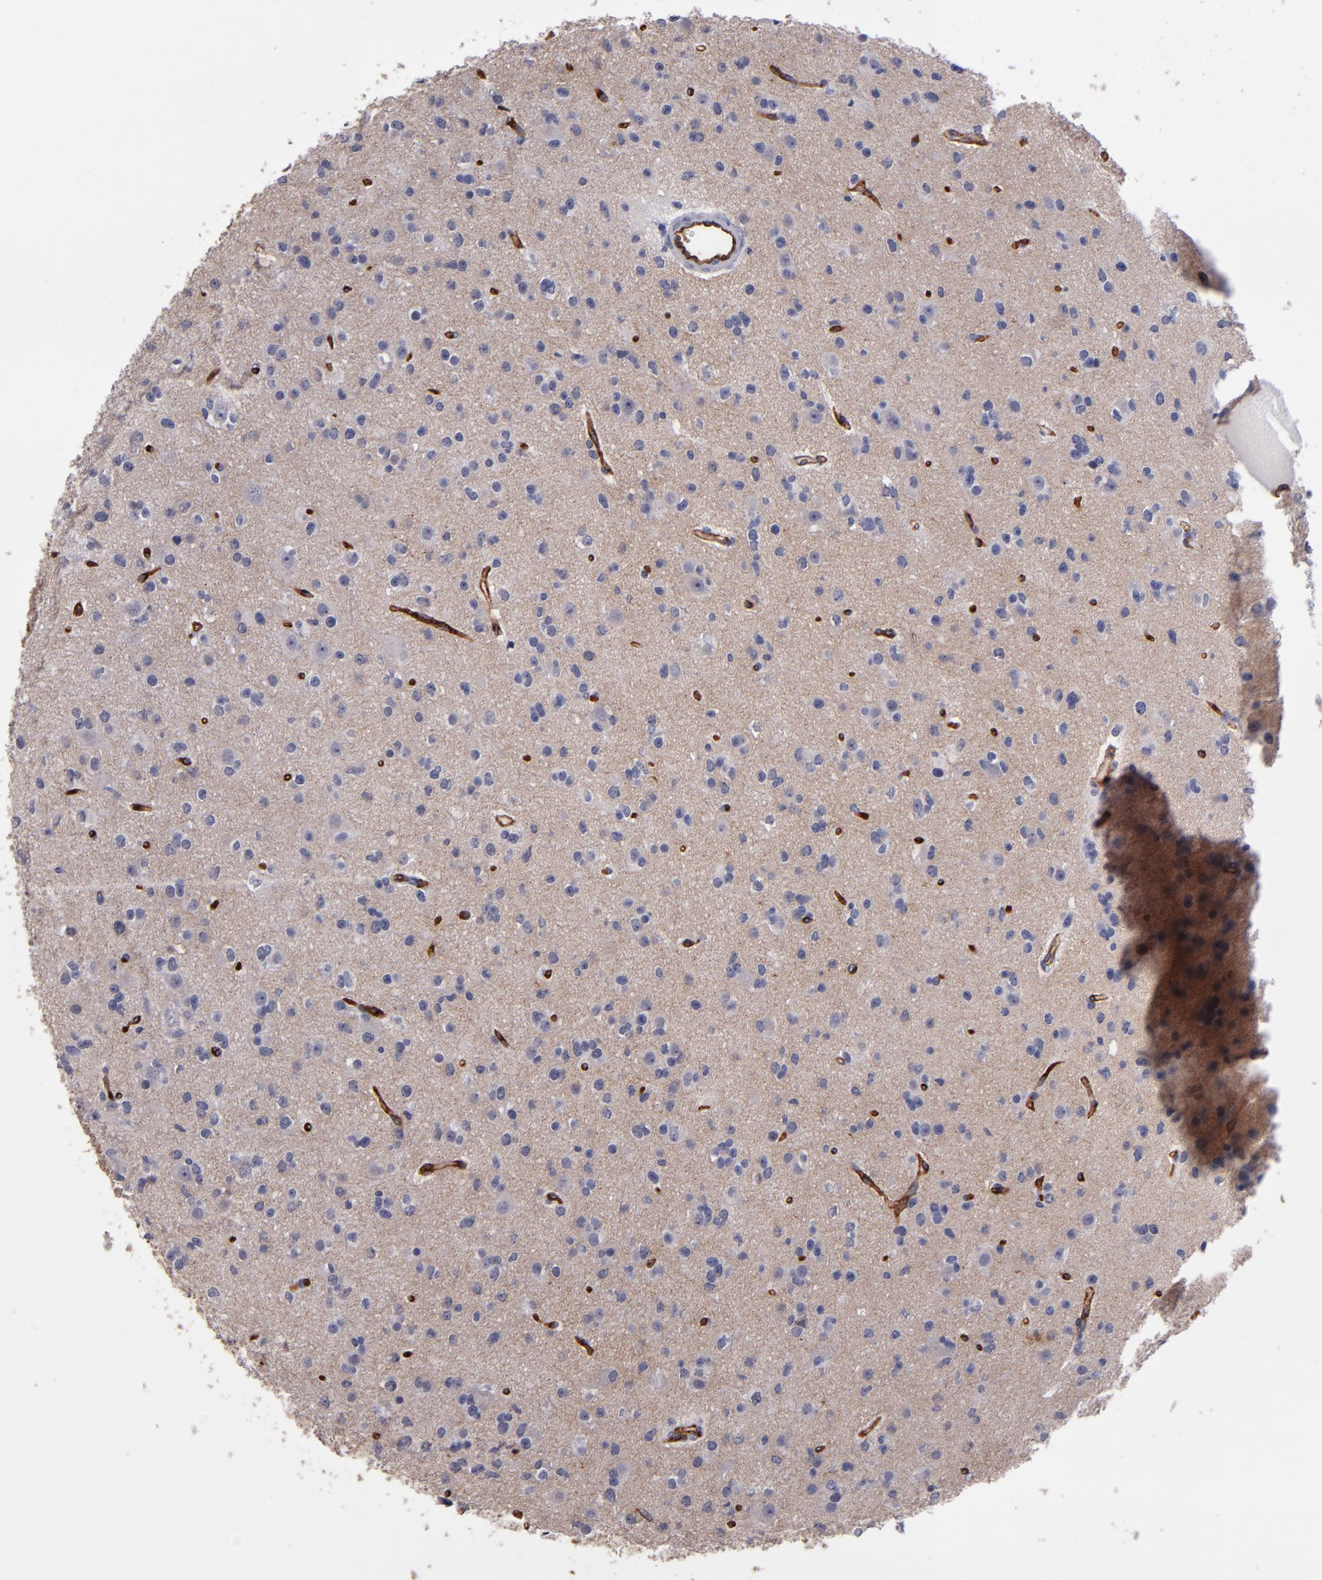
{"staining": {"intensity": "negative", "quantity": "none", "location": "none"}, "tissue": "glioma", "cell_type": "Tumor cells", "image_type": "cancer", "snomed": [{"axis": "morphology", "description": "Glioma, malignant, Low grade"}, {"axis": "topography", "description": "Brain"}], "caption": "This is a image of immunohistochemistry staining of malignant glioma (low-grade), which shows no positivity in tumor cells. (DAB (3,3'-diaminobenzidine) IHC visualized using brightfield microscopy, high magnification).", "gene": "CLDN5", "patient": {"sex": "male", "age": 42}}